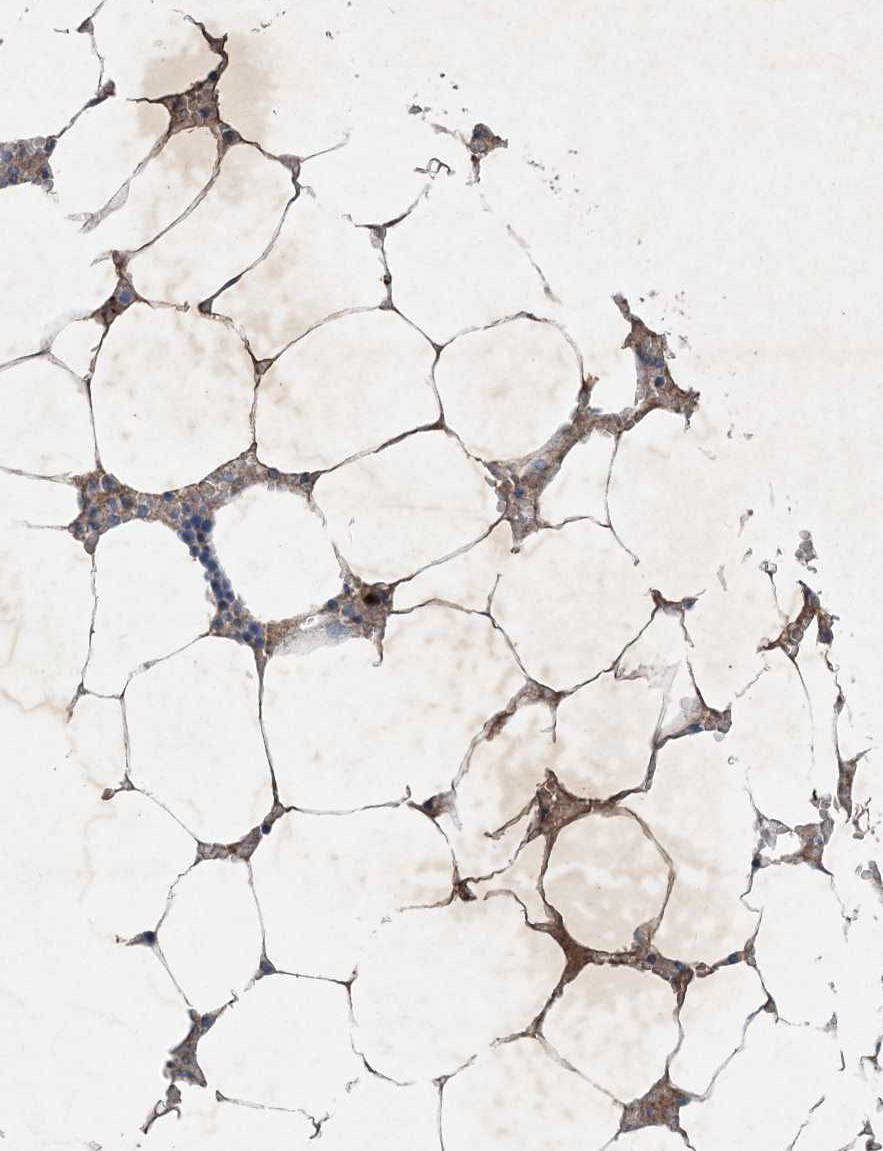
{"staining": {"intensity": "negative", "quantity": "none", "location": "none"}, "tissue": "bone marrow", "cell_type": "Hematopoietic cells", "image_type": "normal", "snomed": [{"axis": "morphology", "description": "Normal tissue, NOS"}, {"axis": "topography", "description": "Bone marrow"}], "caption": "This is a image of immunohistochemistry staining of unremarkable bone marrow, which shows no positivity in hematopoietic cells.", "gene": "FCN3", "patient": {"sex": "male", "age": 70}}